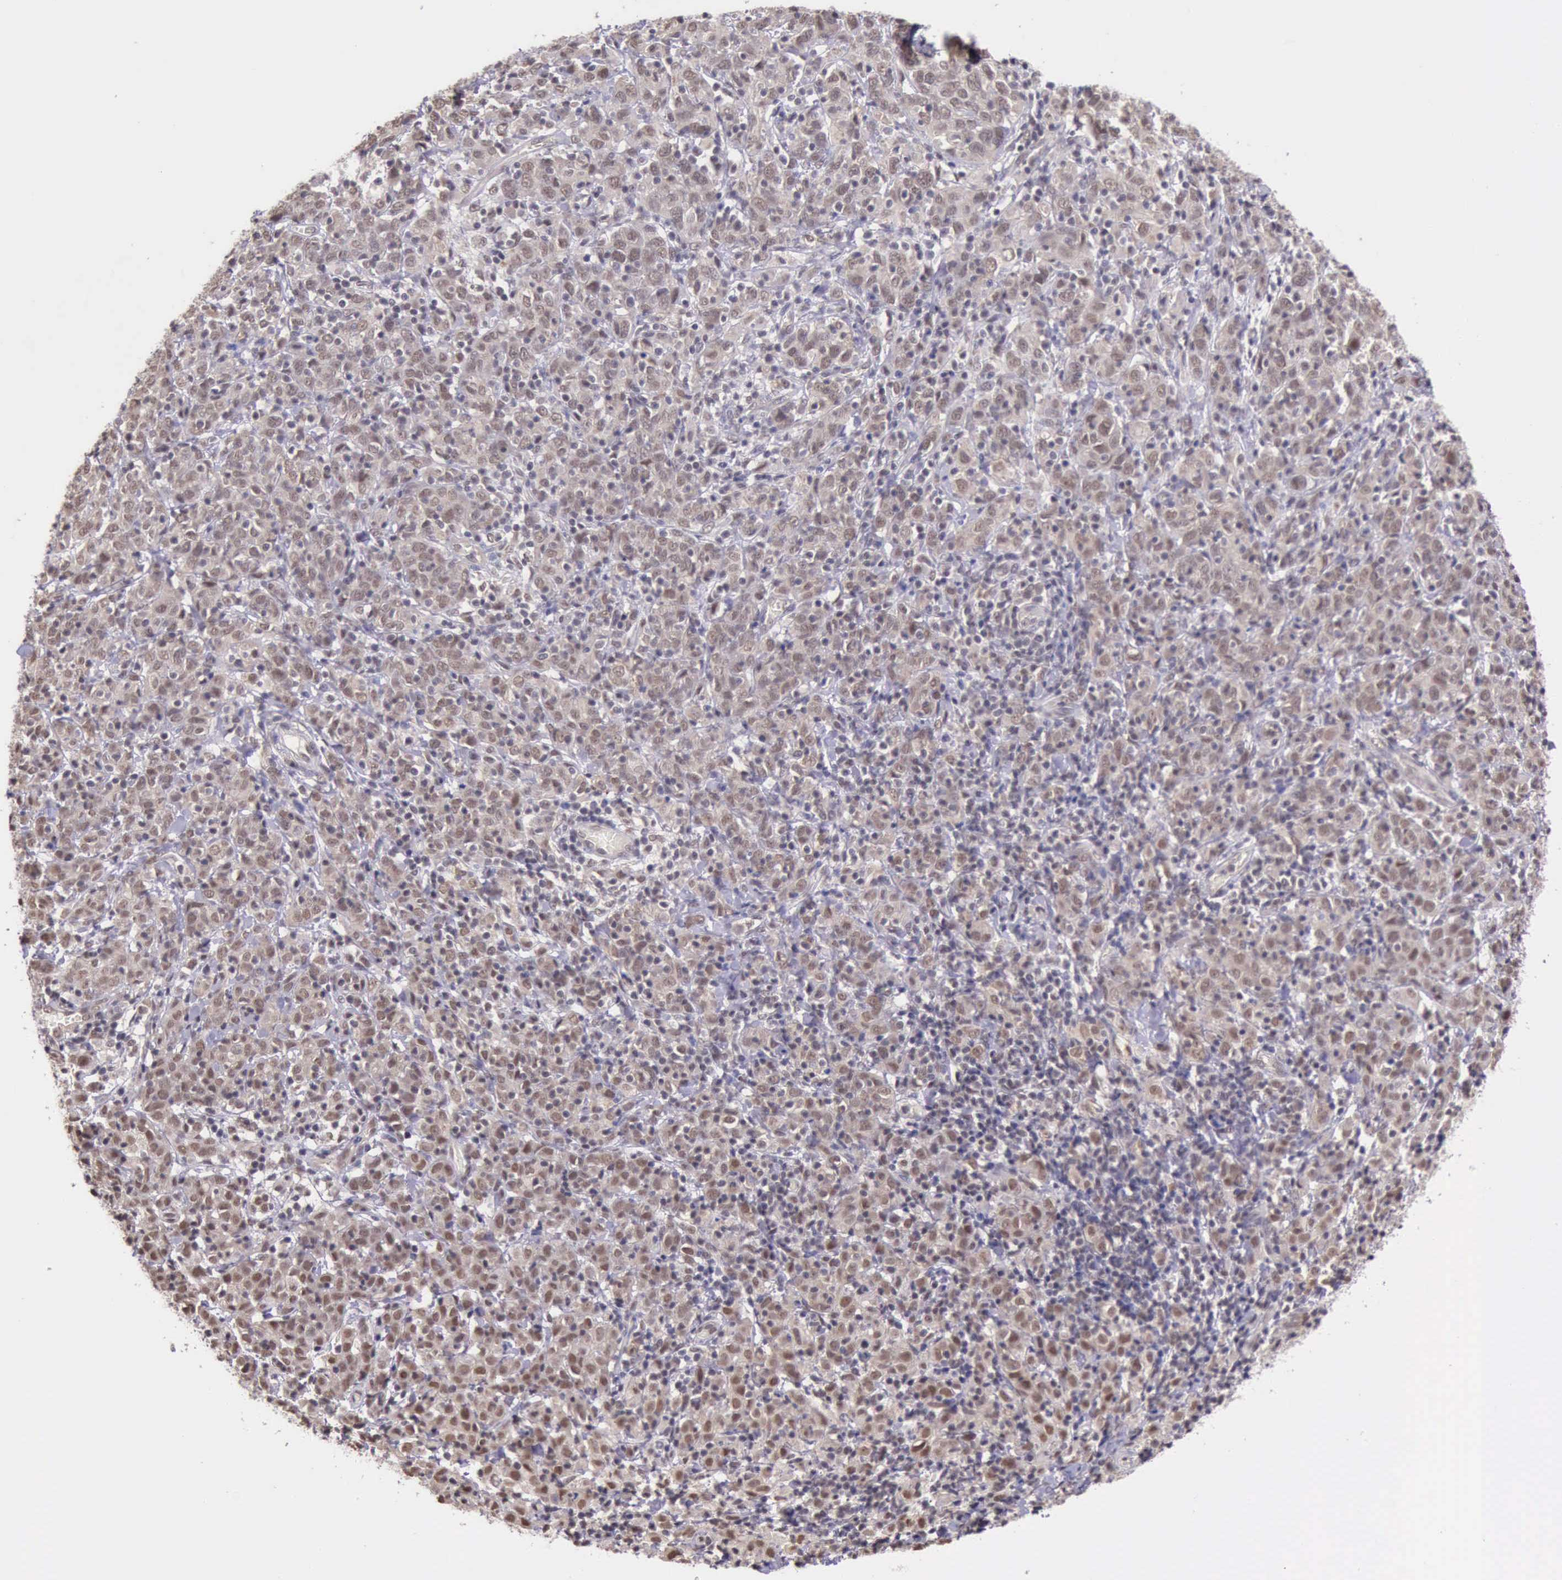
{"staining": {"intensity": "moderate", "quantity": ">75%", "location": "cytoplasmic/membranous,nuclear"}, "tissue": "cervical cancer", "cell_type": "Tumor cells", "image_type": "cancer", "snomed": [{"axis": "morphology", "description": "Normal tissue, NOS"}, {"axis": "morphology", "description": "Squamous cell carcinoma, NOS"}, {"axis": "topography", "description": "Cervix"}], "caption": "Brown immunohistochemical staining in human cervical cancer shows moderate cytoplasmic/membranous and nuclear expression in approximately >75% of tumor cells.", "gene": "PRPF39", "patient": {"sex": "female", "age": 67}}